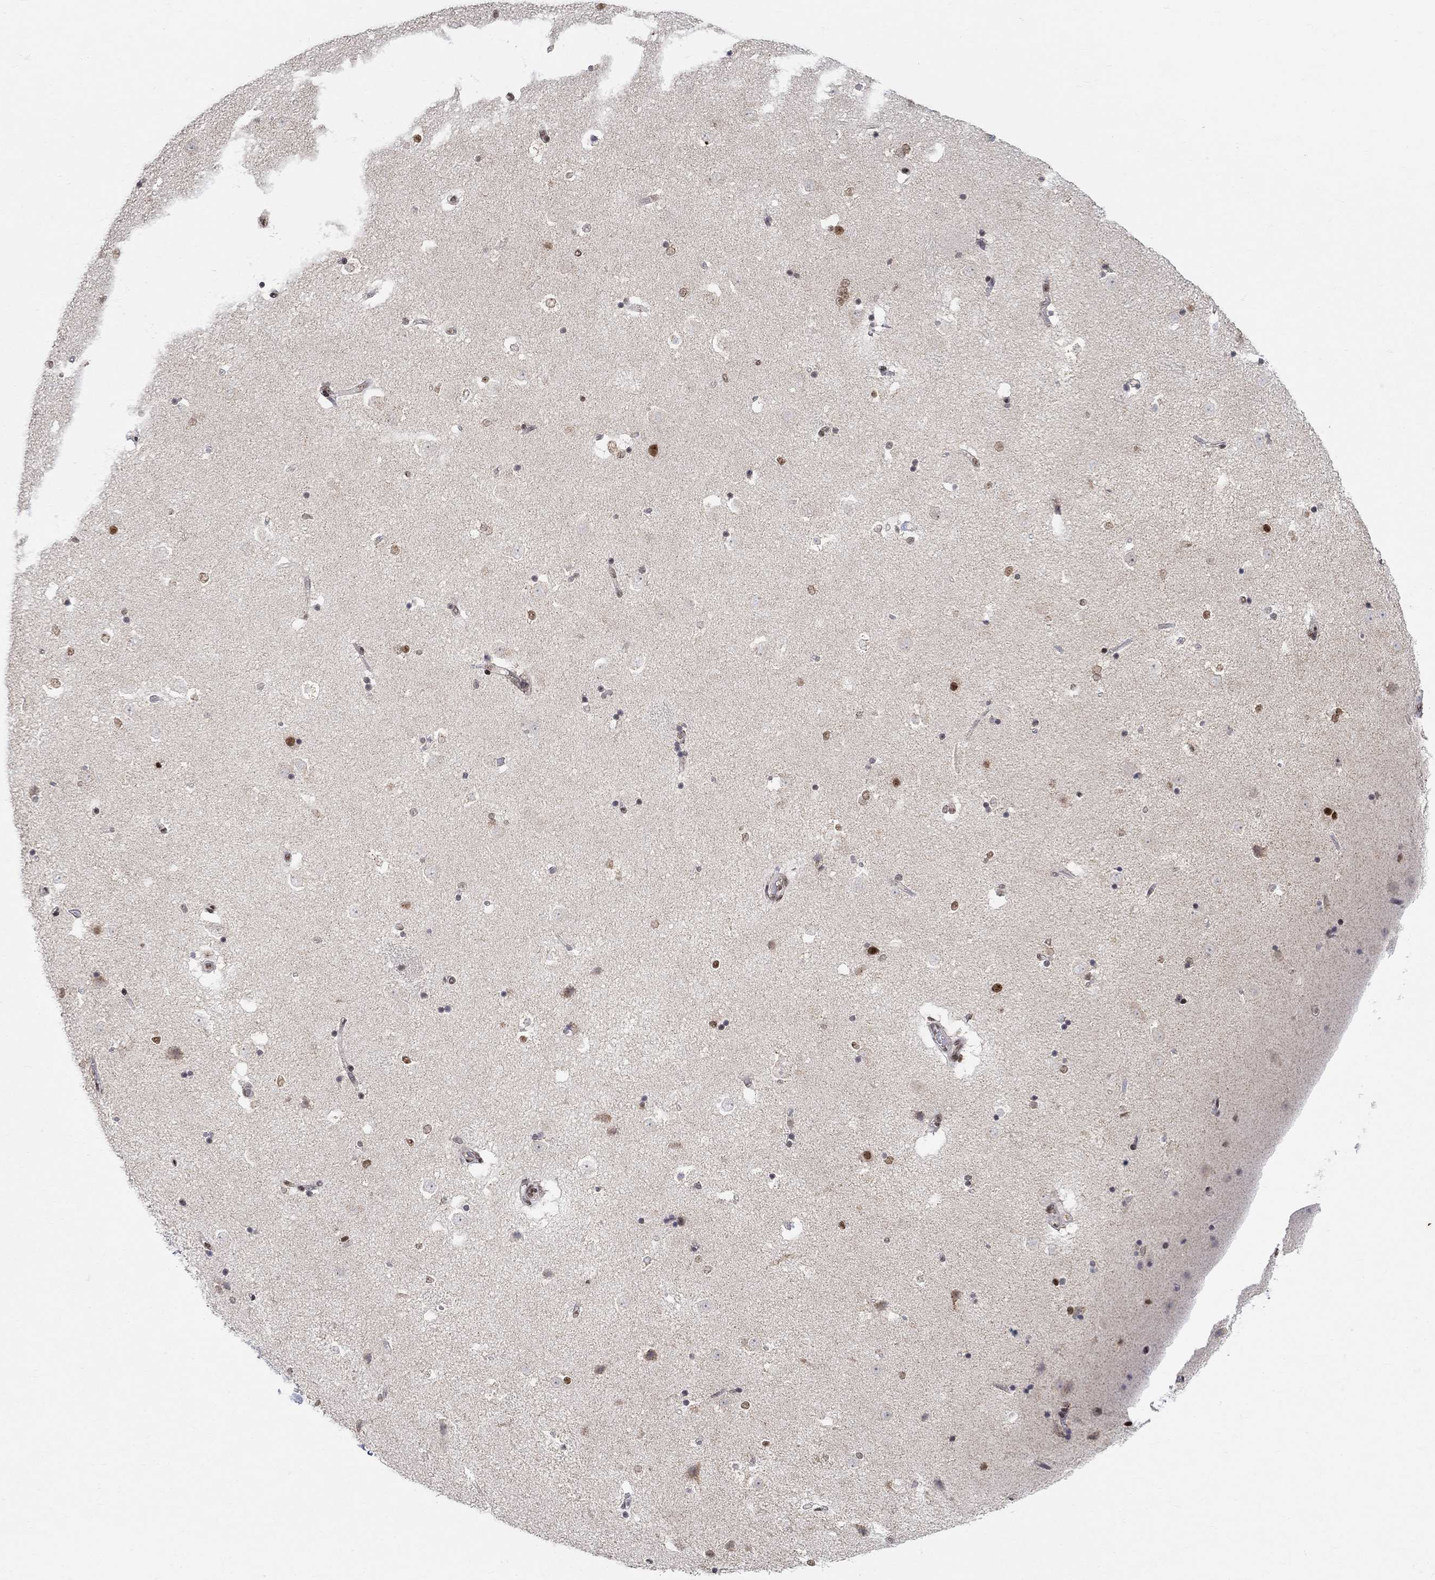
{"staining": {"intensity": "moderate", "quantity": "<25%", "location": "nuclear"}, "tissue": "caudate", "cell_type": "Glial cells", "image_type": "normal", "snomed": [{"axis": "morphology", "description": "Normal tissue, NOS"}, {"axis": "topography", "description": "Lateral ventricle wall"}], "caption": "Moderate nuclear positivity is seen in about <25% of glial cells in unremarkable caudate. The staining was performed using DAB (3,3'-diaminobenzidine) to visualize the protein expression in brown, while the nuclei were stained in blue with hematoxylin (Magnification: 20x).", "gene": "KLF12", "patient": {"sex": "male", "age": 51}}